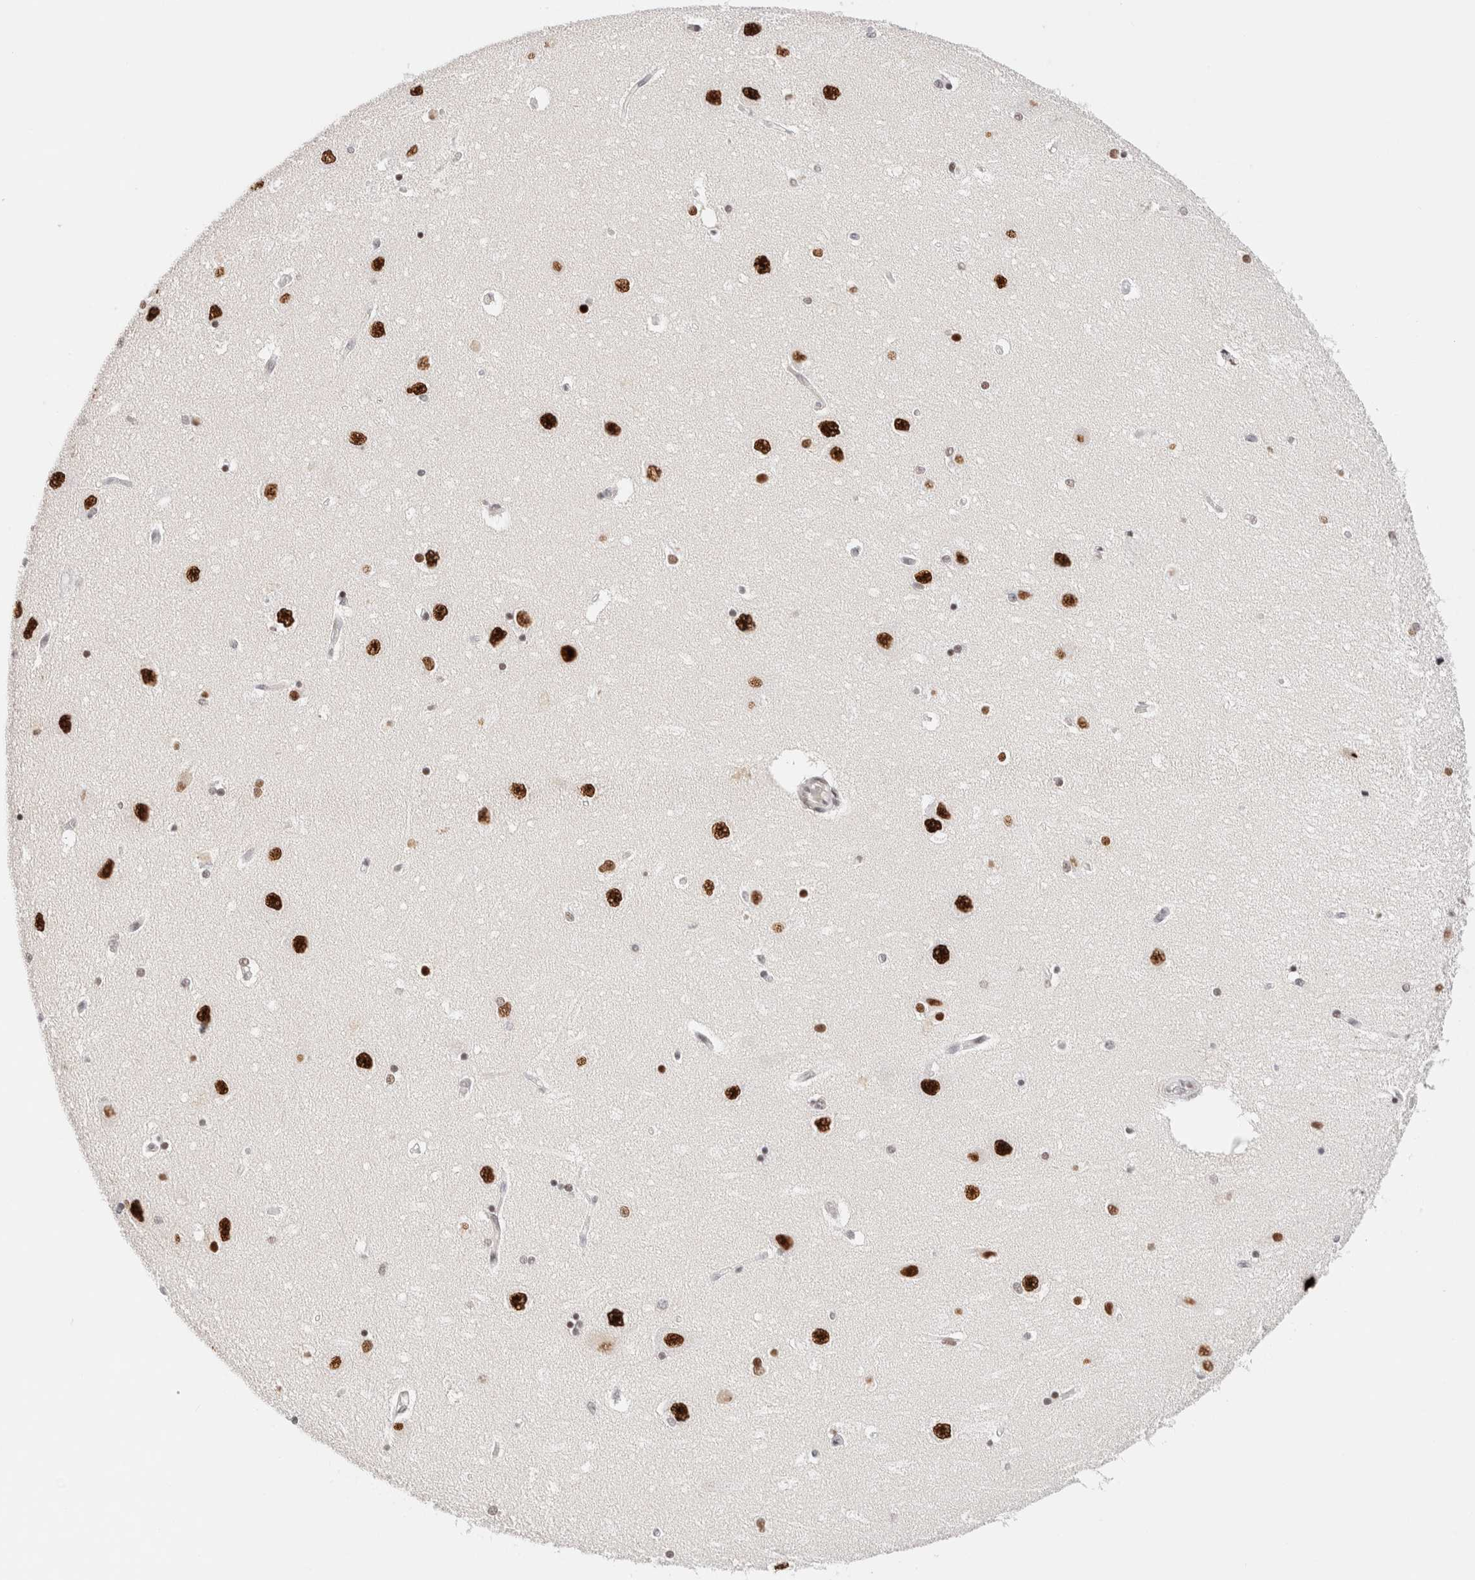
{"staining": {"intensity": "moderate", "quantity": "25%-75%", "location": "nuclear"}, "tissue": "hippocampus", "cell_type": "Glial cells", "image_type": "normal", "snomed": [{"axis": "morphology", "description": "Normal tissue, NOS"}, {"axis": "topography", "description": "Hippocampus"}], "caption": "The immunohistochemical stain highlights moderate nuclear positivity in glial cells of unremarkable hippocampus. The protein of interest is stained brown, and the nuclei are stained in blue (DAB (3,3'-diaminobenzidine) IHC with brightfield microscopy, high magnification).", "gene": "ZNF282", "patient": {"sex": "female", "age": 54}}